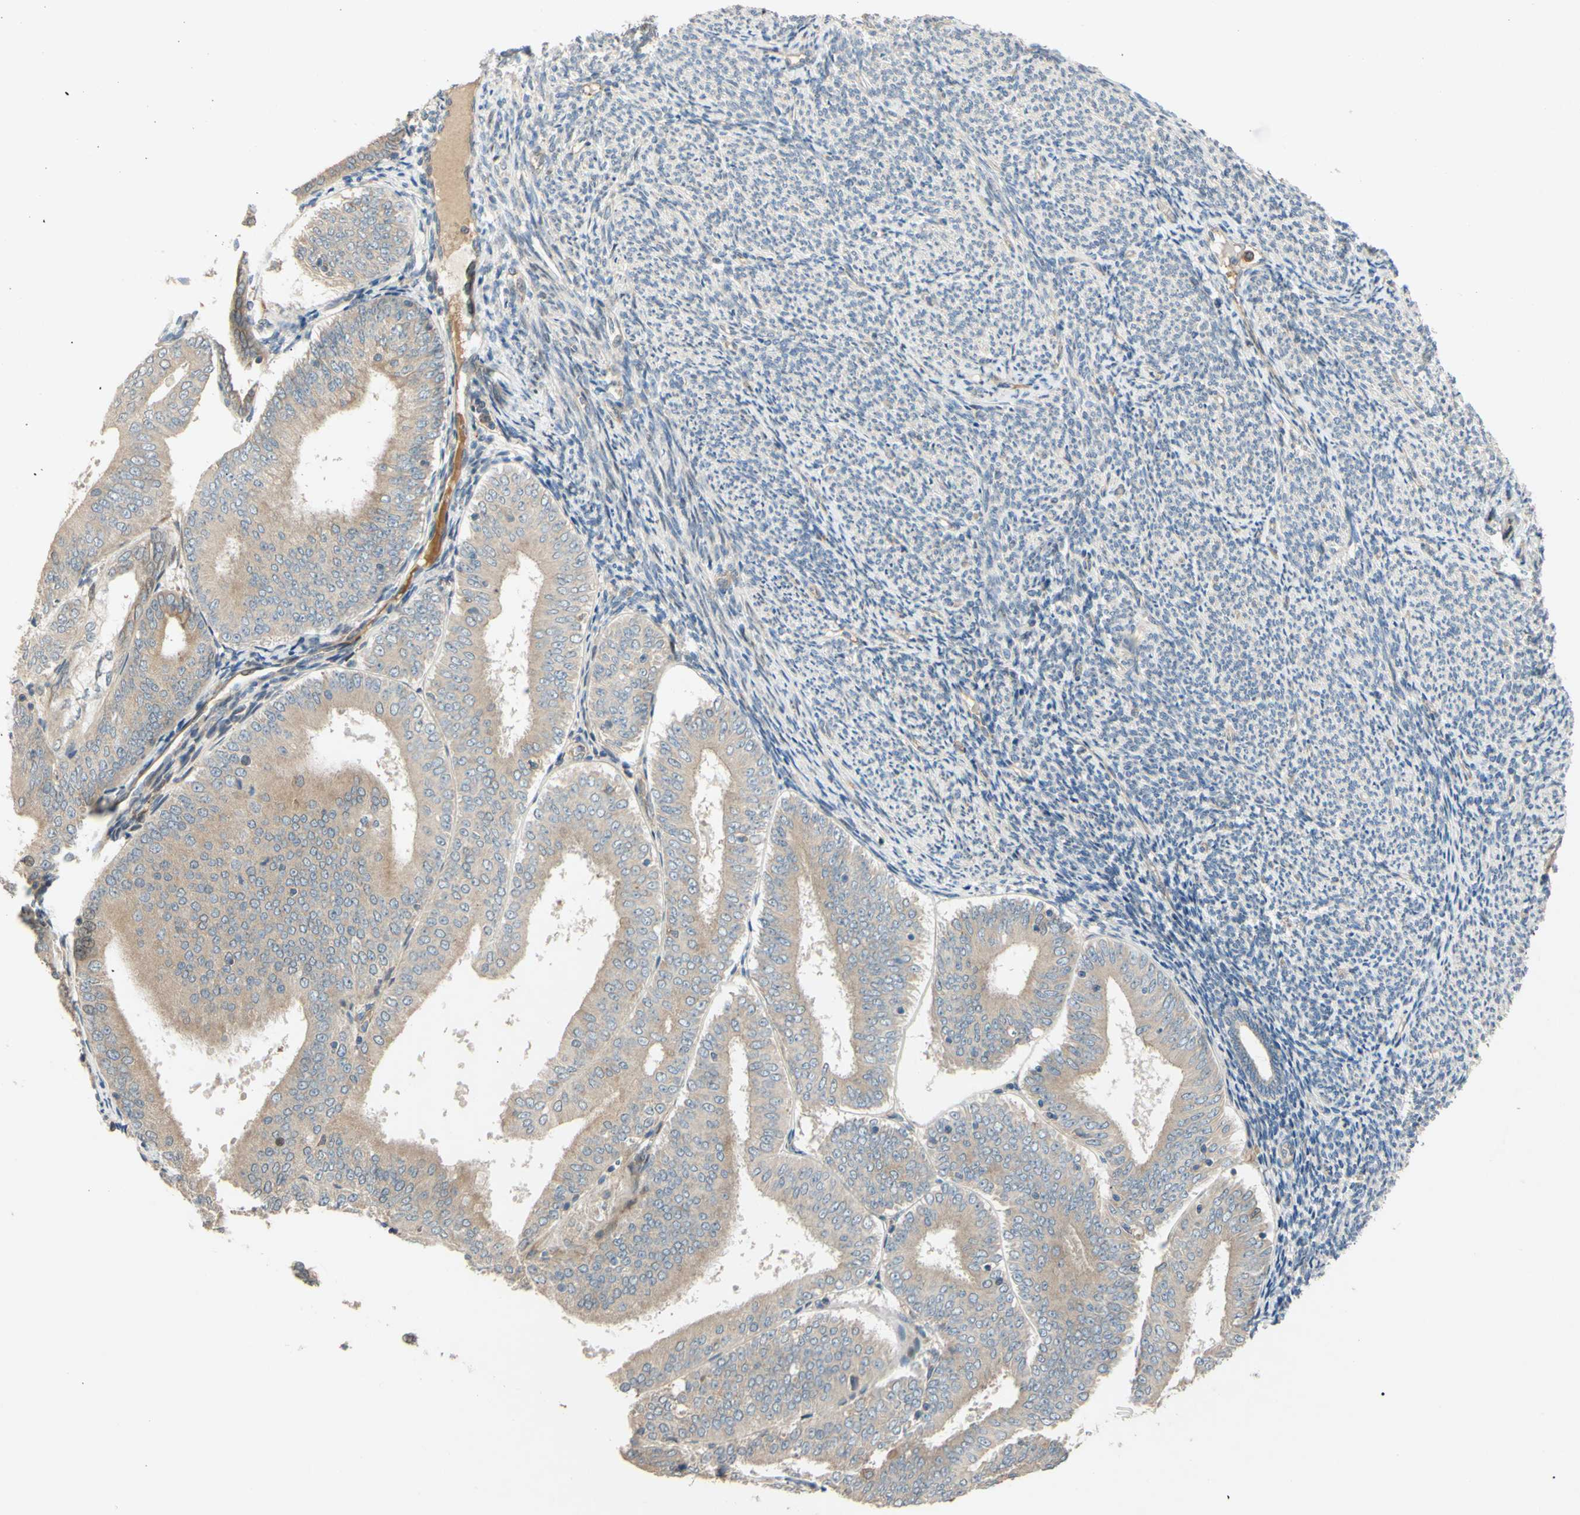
{"staining": {"intensity": "weak", "quantity": ">75%", "location": "cytoplasmic/membranous"}, "tissue": "endometrial cancer", "cell_type": "Tumor cells", "image_type": "cancer", "snomed": [{"axis": "morphology", "description": "Adenocarcinoma, NOS"}, {"axis": "topography", "description": "Endometrium"}], "caption": "Endometrial adenocarcinoma stained with DAB immunohistochemistry reveals low levels of weak cytoplasmic/membranous expression in approximately >75% of tumor cells.", "gene": "SPTLC1", "patient": {"sex": "female", "age": 63}}